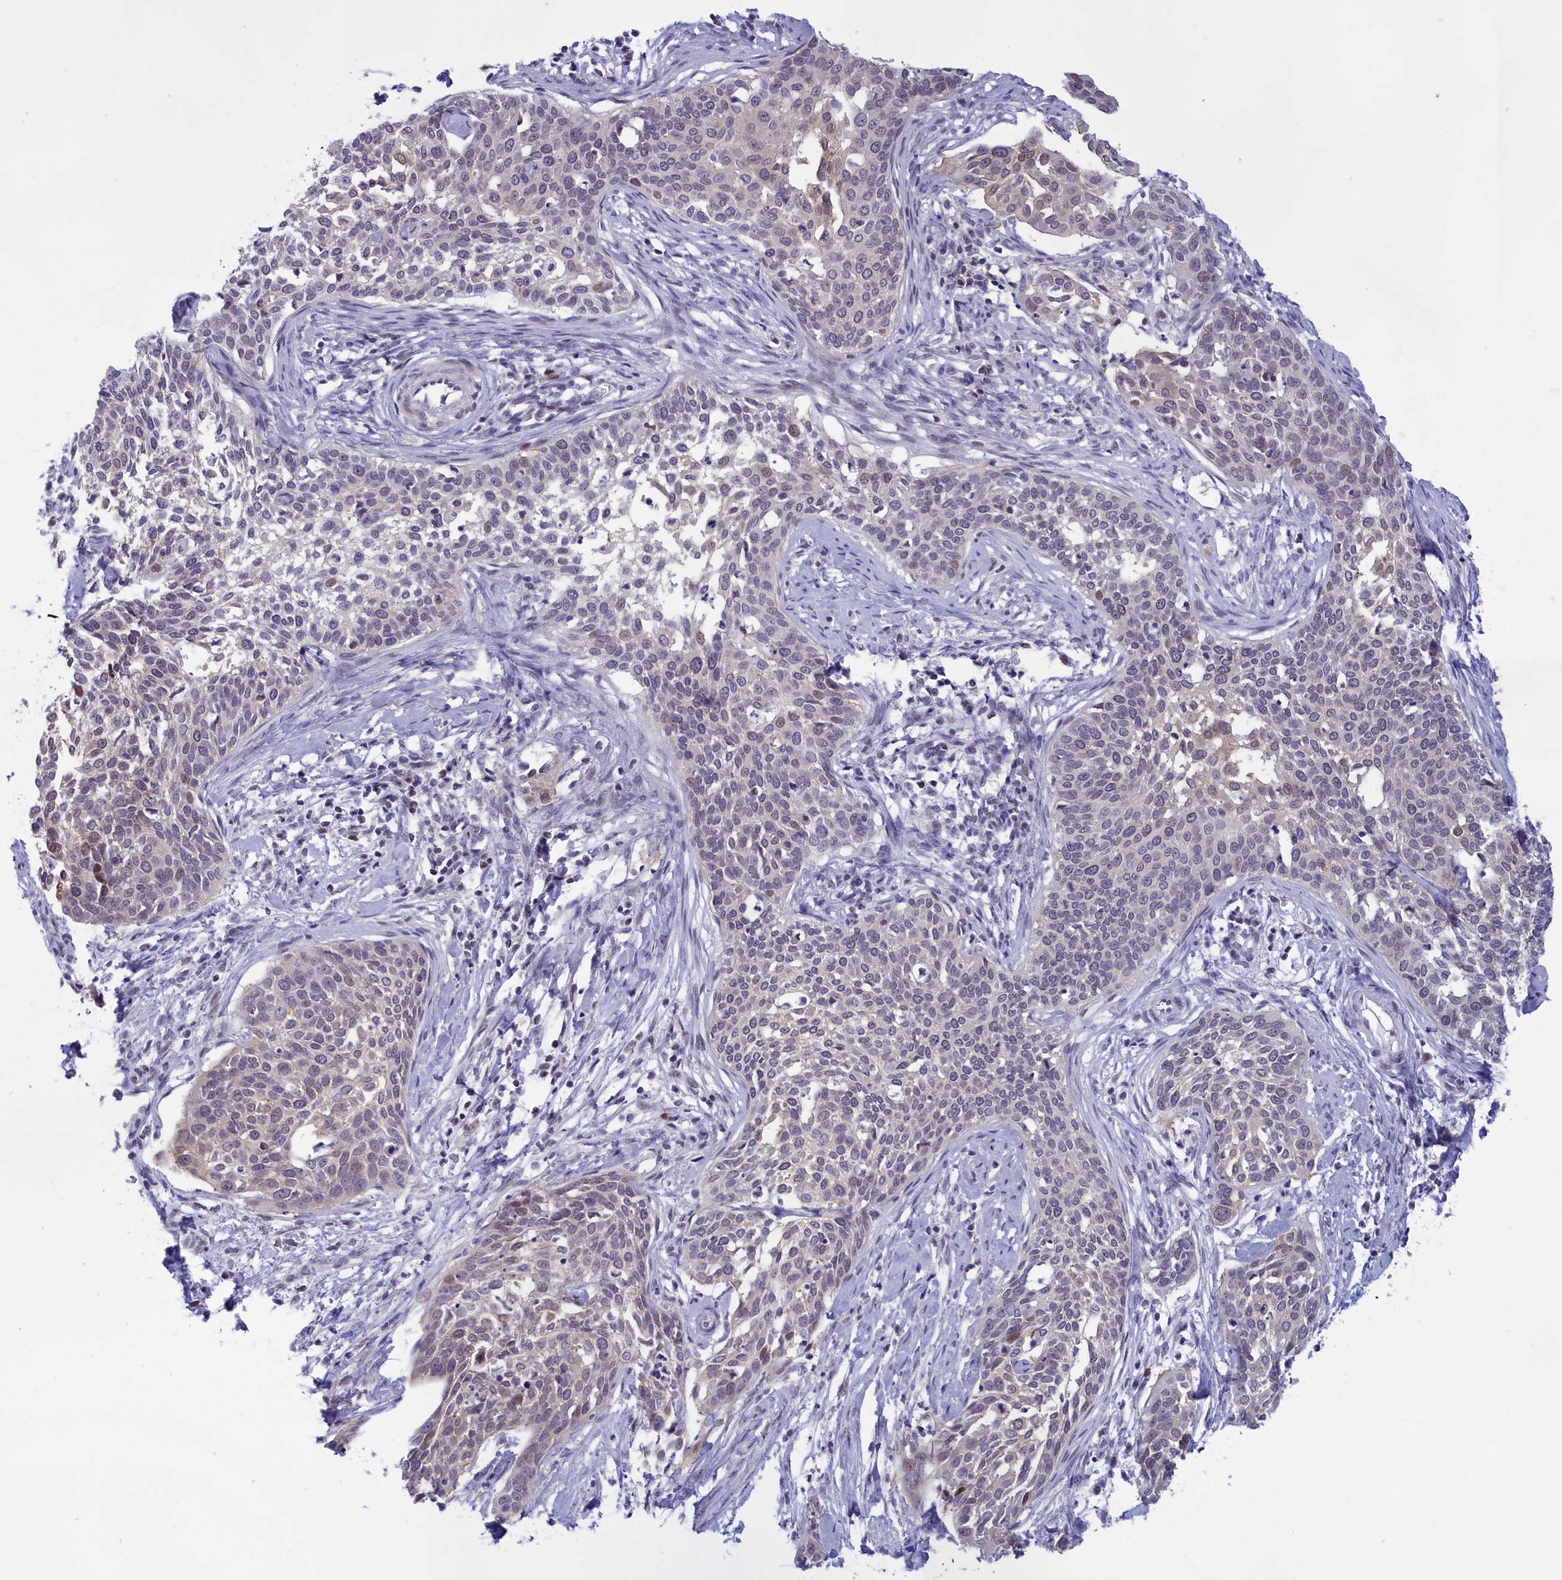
{"staining": {"intensity": "weak", "quantity": "<25%", "location": "nuclear"}, "tissue": "cervical cancer", "cell_type": "Tumor cells", "image_type": "cancer", "snomed": [{"axis": "morphology", "description": "Squamous cell carcinoma, NOS"}, {"axis": "topography", "description": "Cervix"}], "caption": "Immunohistochemistry (IHC) of human cervical cancer (squamous cell carcinoma) displays no expression in tumor cells.", "gene": "CORO2A", "patient": {"sex": "female", "age": 44}}